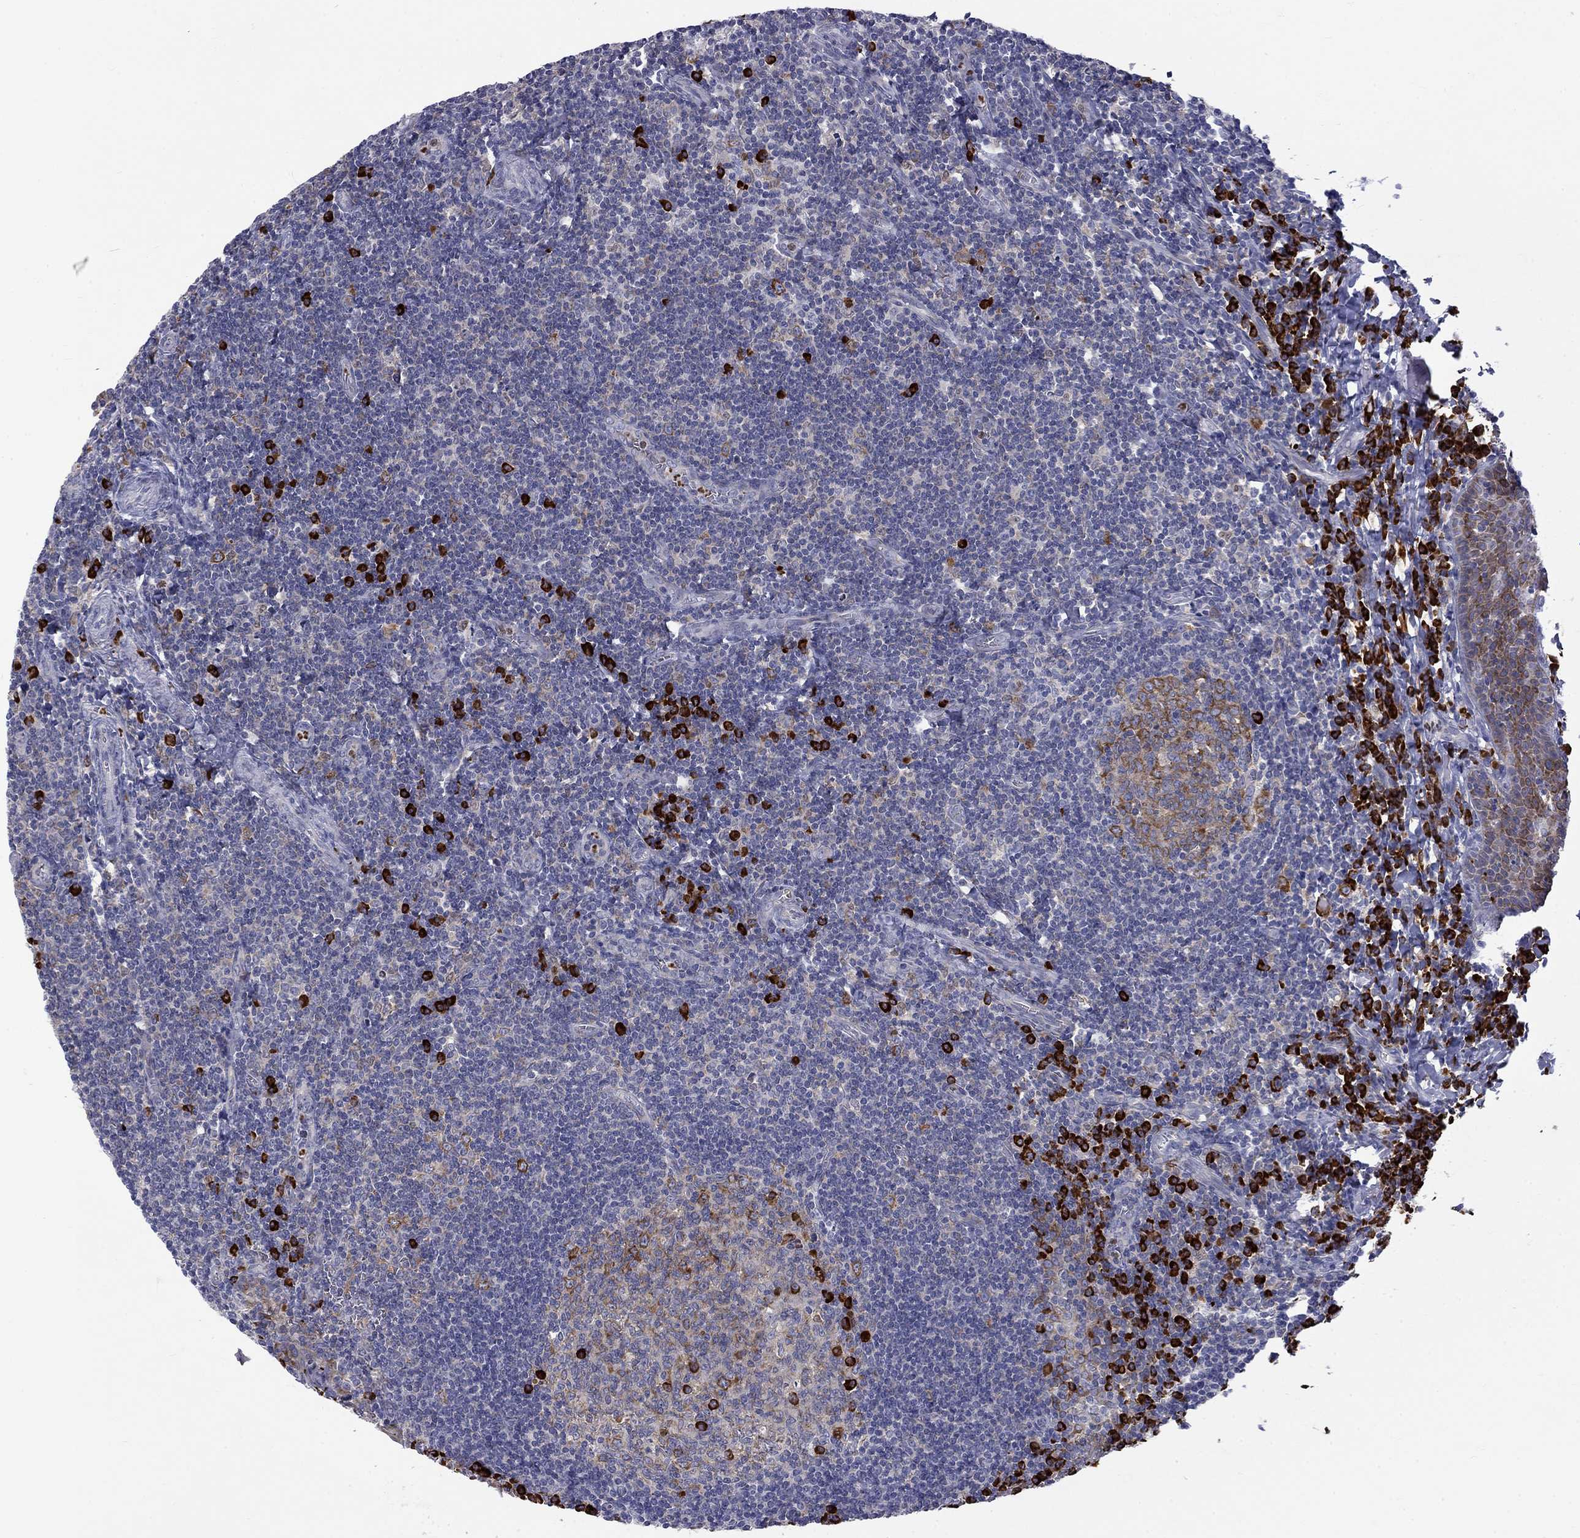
{"staining": {"intensity": "strong", "quantity": "<25%", "location": "cytoplasmic/membranous"}, "tissue": "tonsil", "cell_type": "Germinal center cells", "image_type": "normal", "snomed": [{"axis": "morphology", "description": "Normal tissue, NOS"}, {"axis": "morphology", "description": "Inflammation, NOS"}, {"axis": "topography", "description": "Tonsil"}], "caption": "An IHC histopathology image of benign tissue is shown. Protein staining in brown highlights strong cytoplasmic/membranous positivity in tonsil within germinal center cells. (DAB (3,3'-diaminobenzidine) IHC with brightfield microscopy, high magnification).", "gene": "PABPC4", "patient": {"sex": "female", "age": 31}}